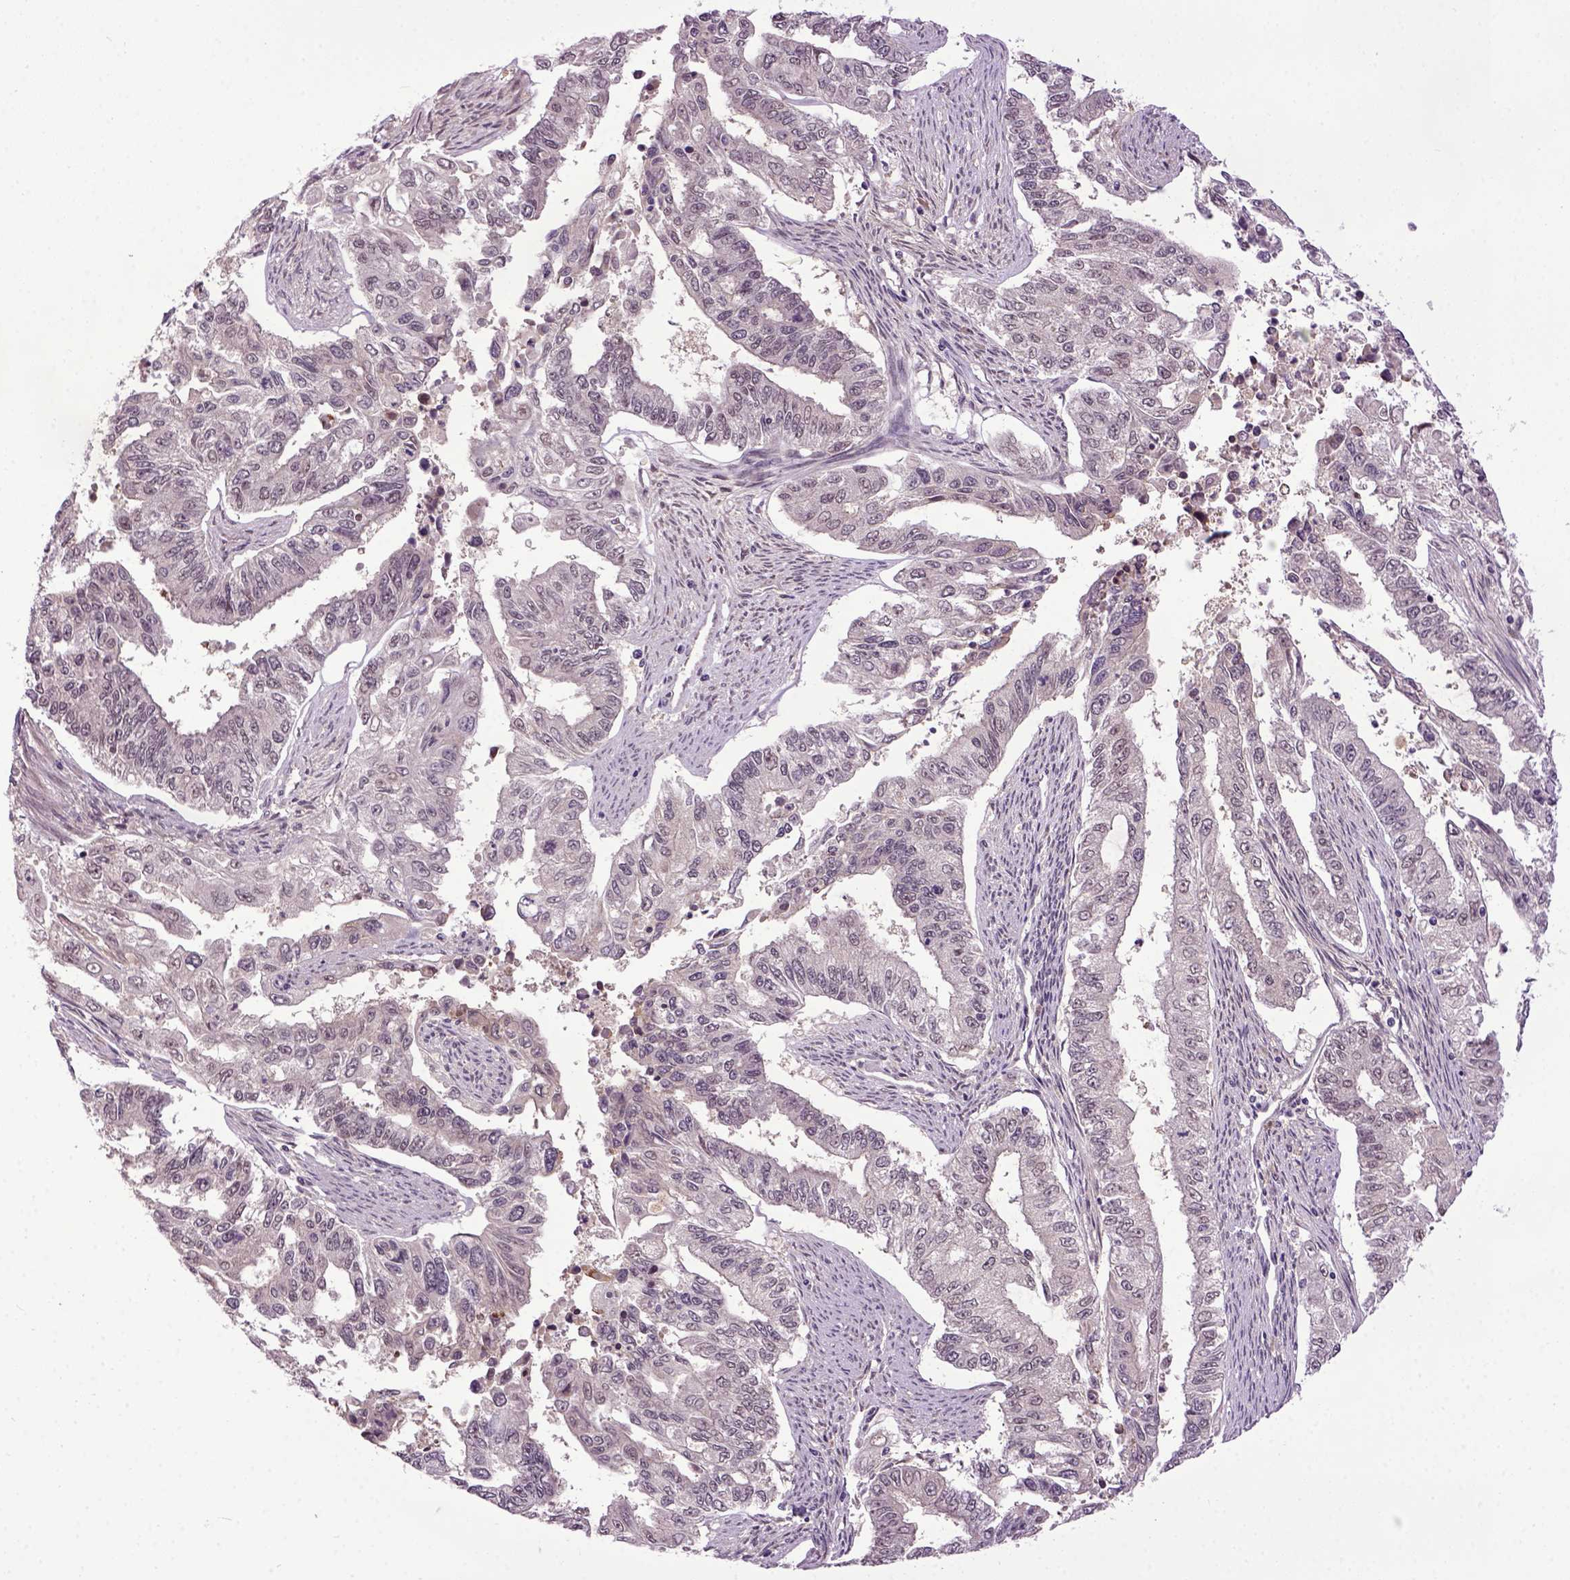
{"staining": {"intensity": "negative", "quantity": "none", "location": "none"}, "tissue": "endometrial cancer", "cell_type": "Tumor cells", "image_type": "cancer", "snomed": [{"axis": "morphology", "description": "Adenocarcinoma, NOS"}, {"axis": "topography", "description": "Uterus"}], "caption": "High magnification brightfield microscopy of endometrial adenocarcinoma stained with DAB (3,3'-diaminobenzidine) (brown) and counterstained with hematoxylin (blue): tumor cells show no significant positivity.", "gene": "RAB43", "patient": {"sex": "female", "age": 59}}